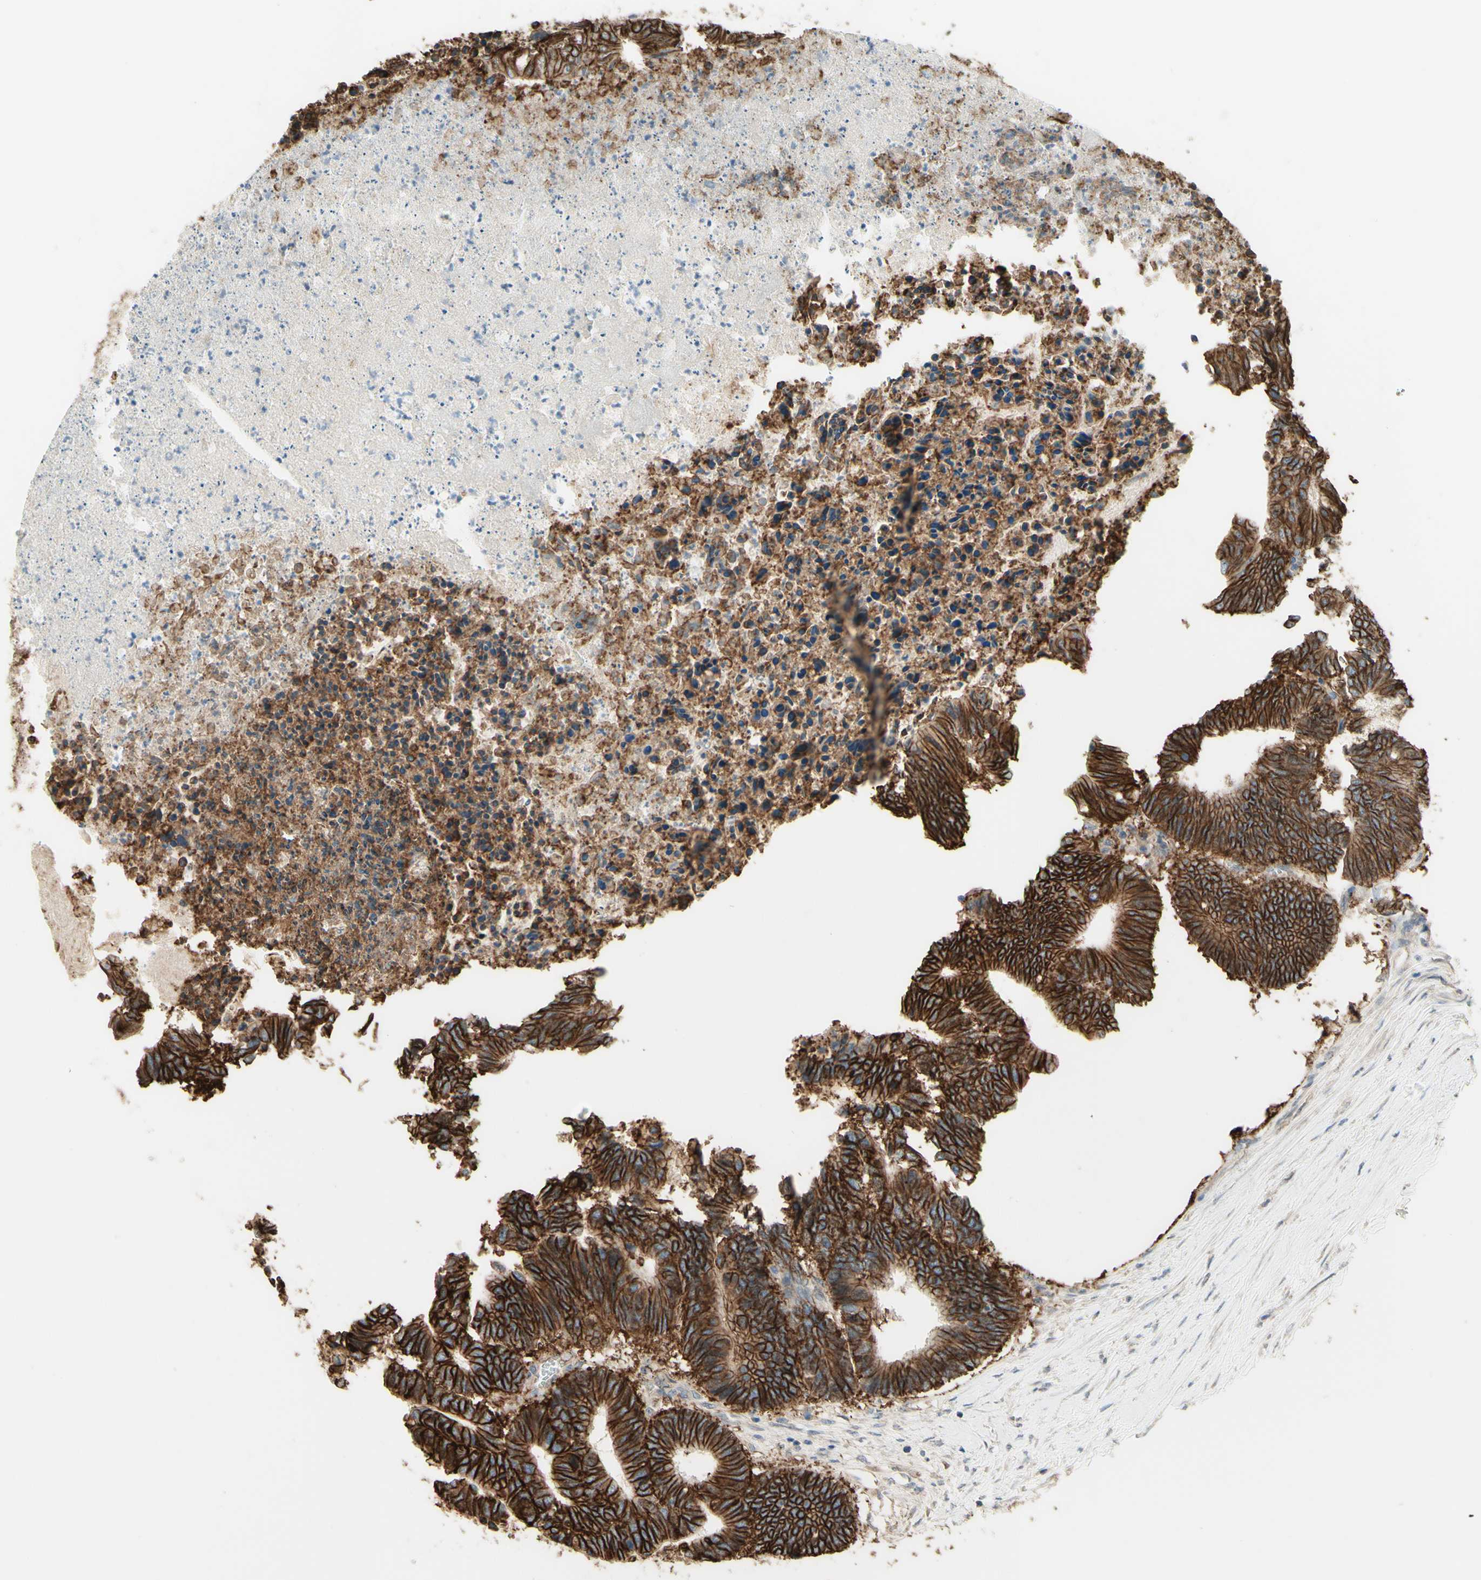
{"staining": {"intensity": "strong", "quantity": ">75%", "location": "cytoplasmic/membranous"}, "tissue": "colorectal cancer", "cell_type": "Tumor cells", "image_type": "cancer", "snomed": [{"axis": "morphology", "description": "Adenocarcinoma, NOS"}, {"axis": "topography", "description": "Rectum"}], "caption": "IHC (DAB (3,3'-diaminobenzidine)) staining of adenocarcinoma (colorectal) demonstrates strong cytoplasmic/membranous protein staining in about >75% of tumor cells. (IHC, brightfield microscopy, high magnification).", "gene": "RNF149", "patient": {"sex": "male", "age": 63}}